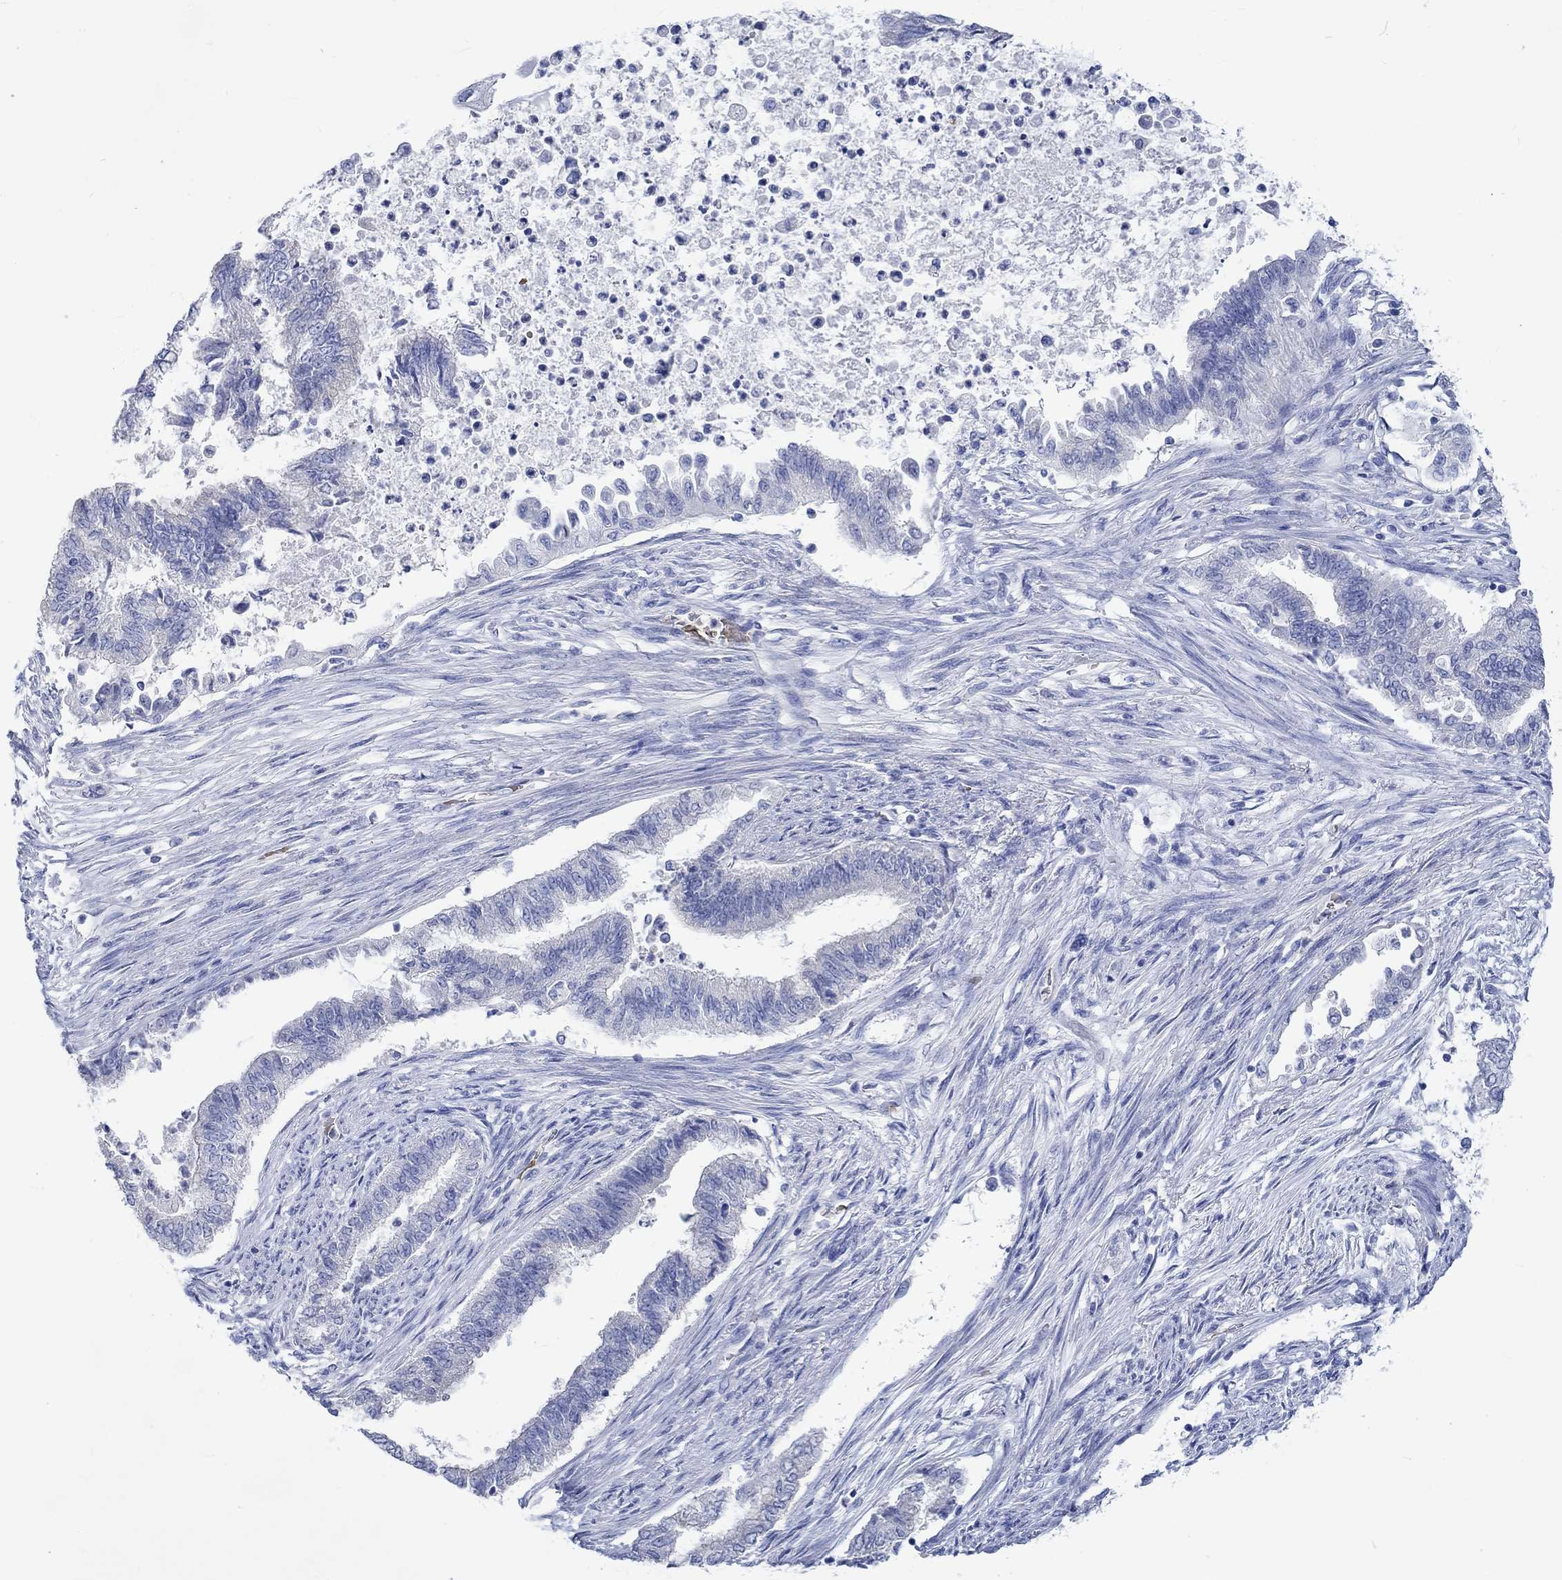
{"staining": {"intensity": "negative", "quantity": "none", "location": "none"}, "tissue": "endometrial cancer", "cell_type": "Tumor cells", "image_type": "cancer", "snomed": [{"axis": "morphology", "description": "Adenocarcinoma, NOS"}, {"axis": "topography", "description": "Endometrium"}], "caption": "An immunohistochemistry image of adenocarcinoma (endometrial) is shown. There is no staining in tumor cells of adenocarcinoma (endometrial).", "gene": "KCNA1", "patient": {"sex": "female", "age": 65}}